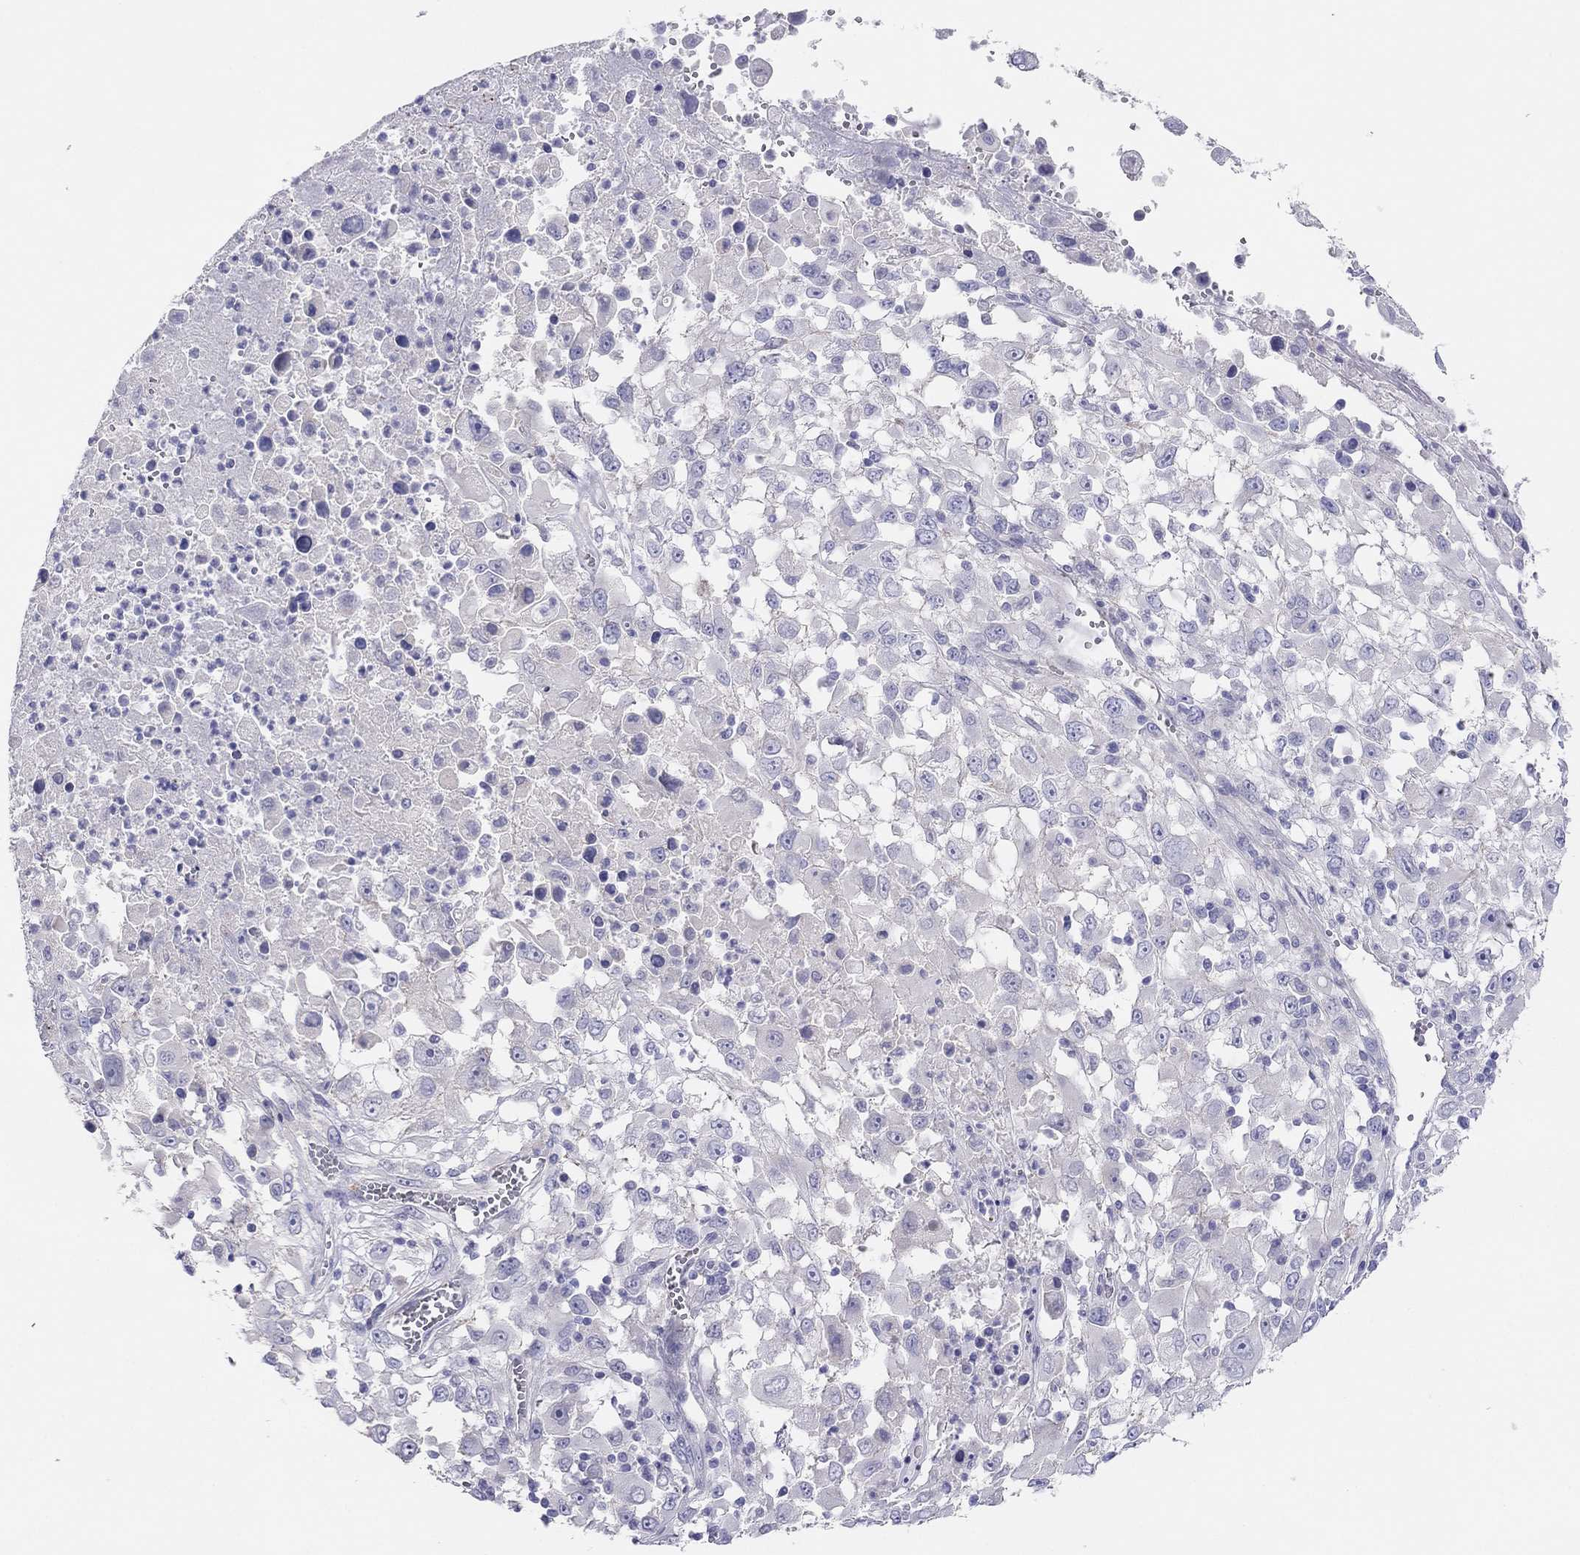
{"staining": {"intensity": "negative", "quantity": "none", "location": "none"}, "tissue": "melanoma", "cell_type": "Tumor cells", "image_type": "cancer", "snomed": [{"axis": "morphology", "description": "Malignant melanoma, Metastatic site"}, {"axis": "topography", "description": "Soft tissue"}], "caption": "Tumor cells are negative for protein expression in human melanoma.", "gene": "MGAT4C", "patient": {"sex": "male", "age": 50}}